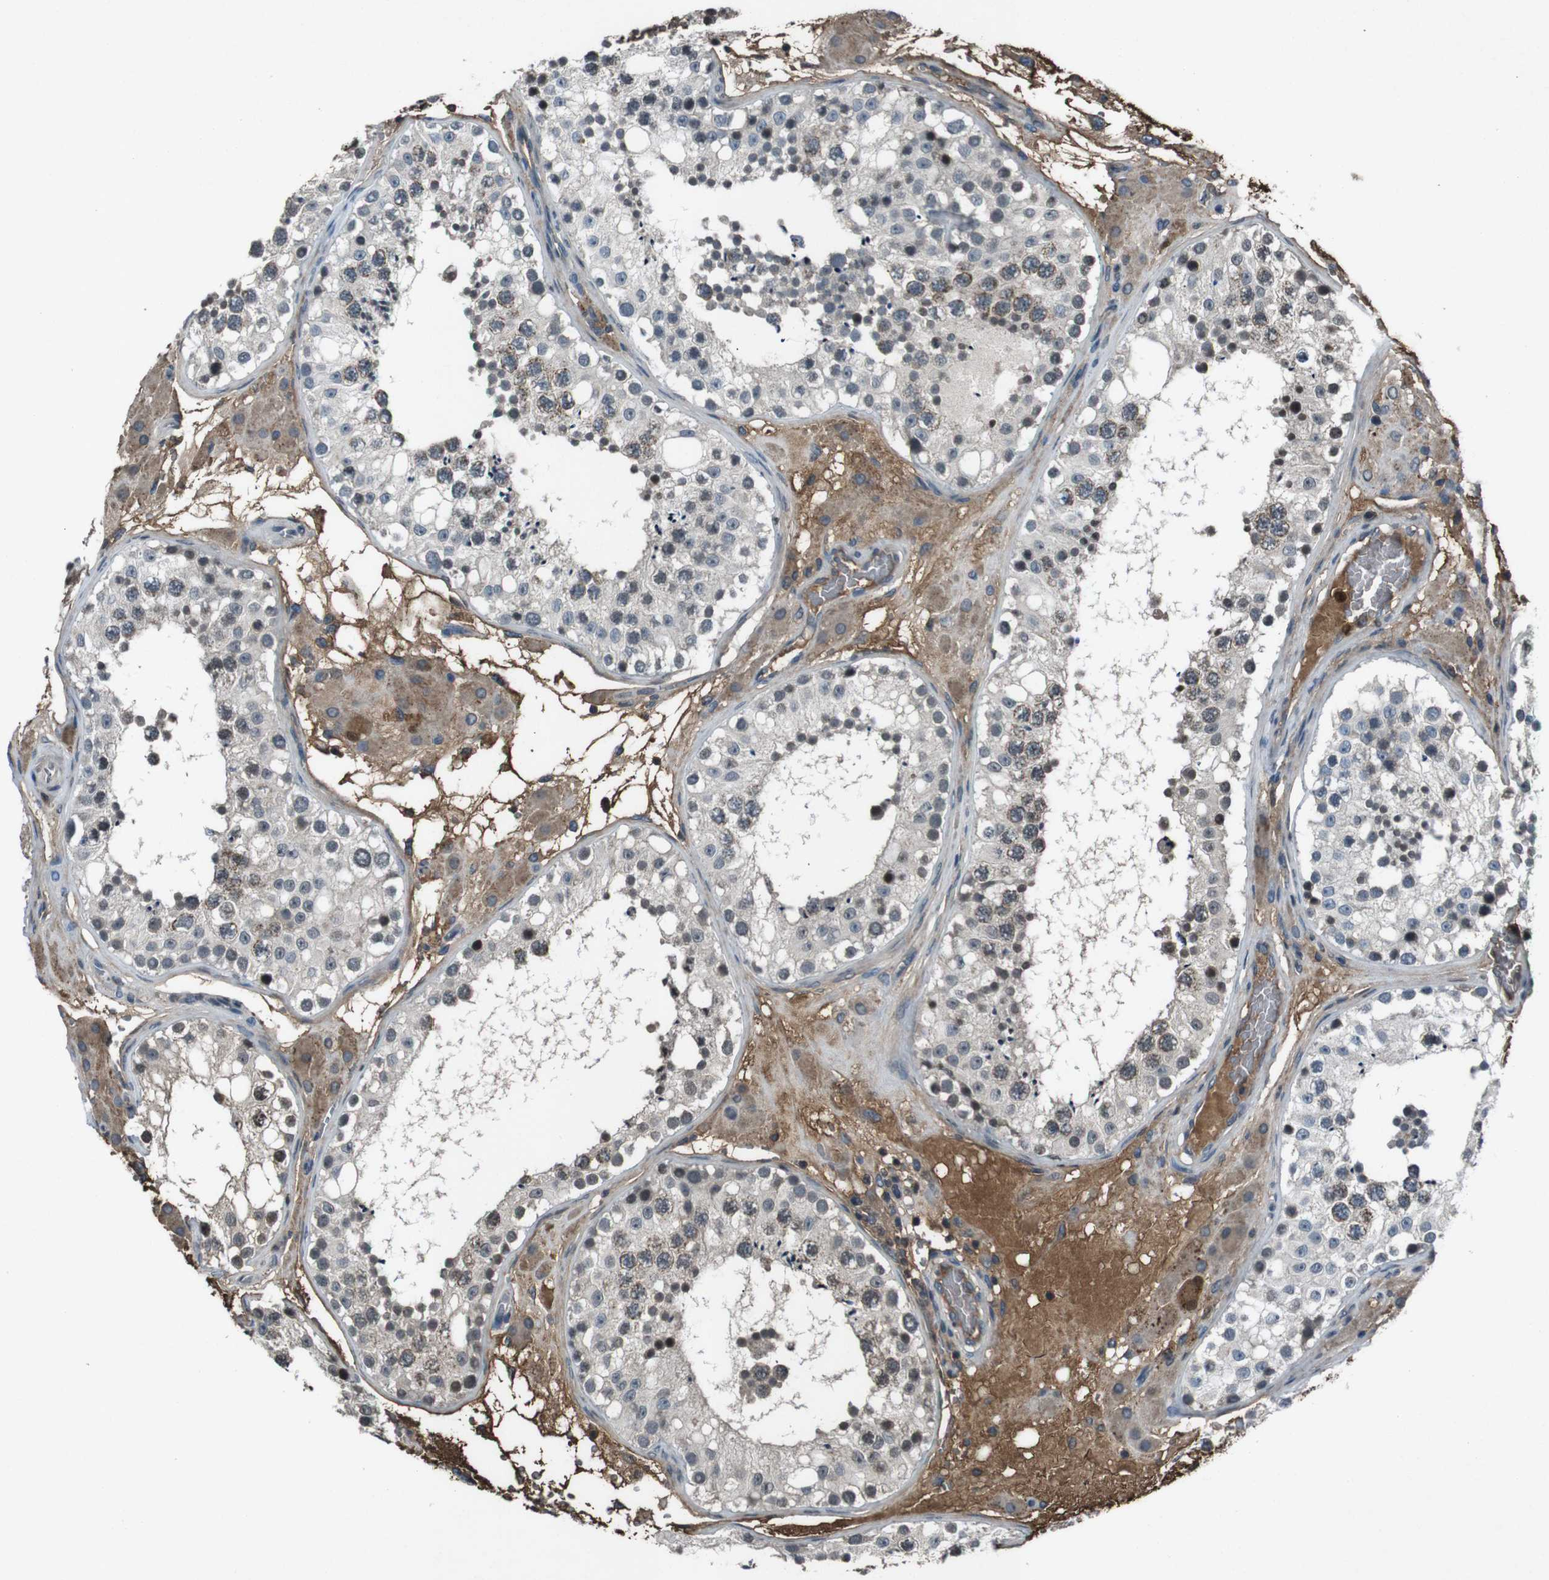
{"staining": {"intensity": "weak", "quantity": "25%-75%", "location": "cytoplasmic/membranous,nuclear"}, "tissue": "testis", "cell_type": "Cells in seminiferous ducts", "image_type": "normal", "snomed": [{"axis": "morphology", "description": "Normal tissue, NOS"}, {"axis": "topography", "description": "Testis"}], "caption": "Testis stained with a brown dye exhibits weak cytoplasmic/membranous,nuclear positive staining in about 25%-75% of cells in seminiferous ducts.", "gene": "UGT1A6", "patient": {"sex": "male", "age": 26}}